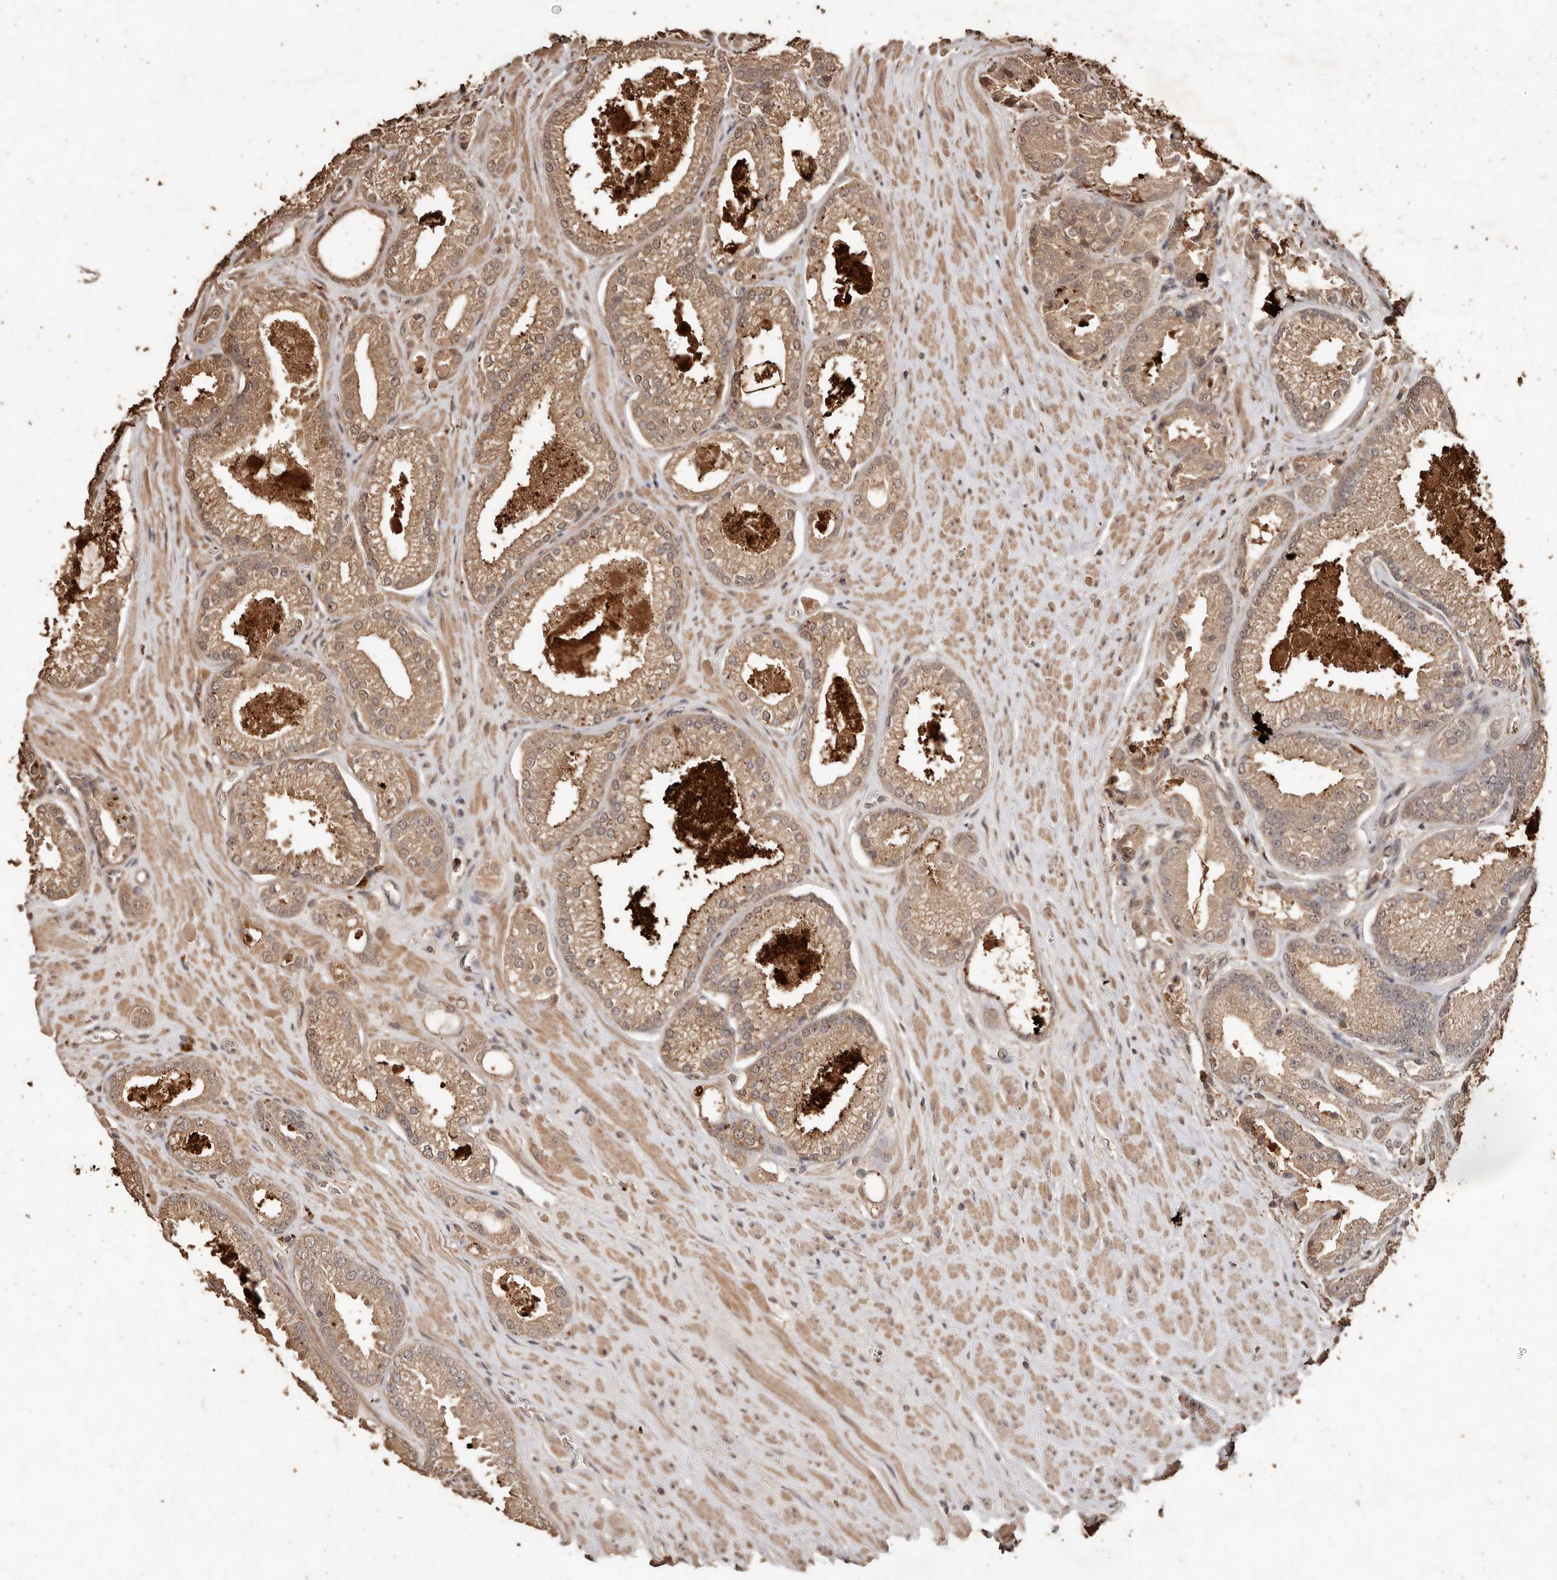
{"staining": {"intensity": "moderate", "quantity": ">75%", "location": "cytoplasmic/membranous"}, "tissue": "prostate cancer", "cell_type": "Tumor cells", "image_type": "cancer", "snomed": [{"axis": "morphology", "description": "Adenocarcinoma, Low grade"}, {"axis": "topography", "description": "Prostate"}], "caption": "There is medium levels of moderate cytoplasmic/membranous staining in tumor cells of prostate adenocarcinoma (low-grade), as demonstrated by immunohistochemical staining (brown color).", "gene": "PKDCC", "patient": {"sex": "male", "age": 62}}